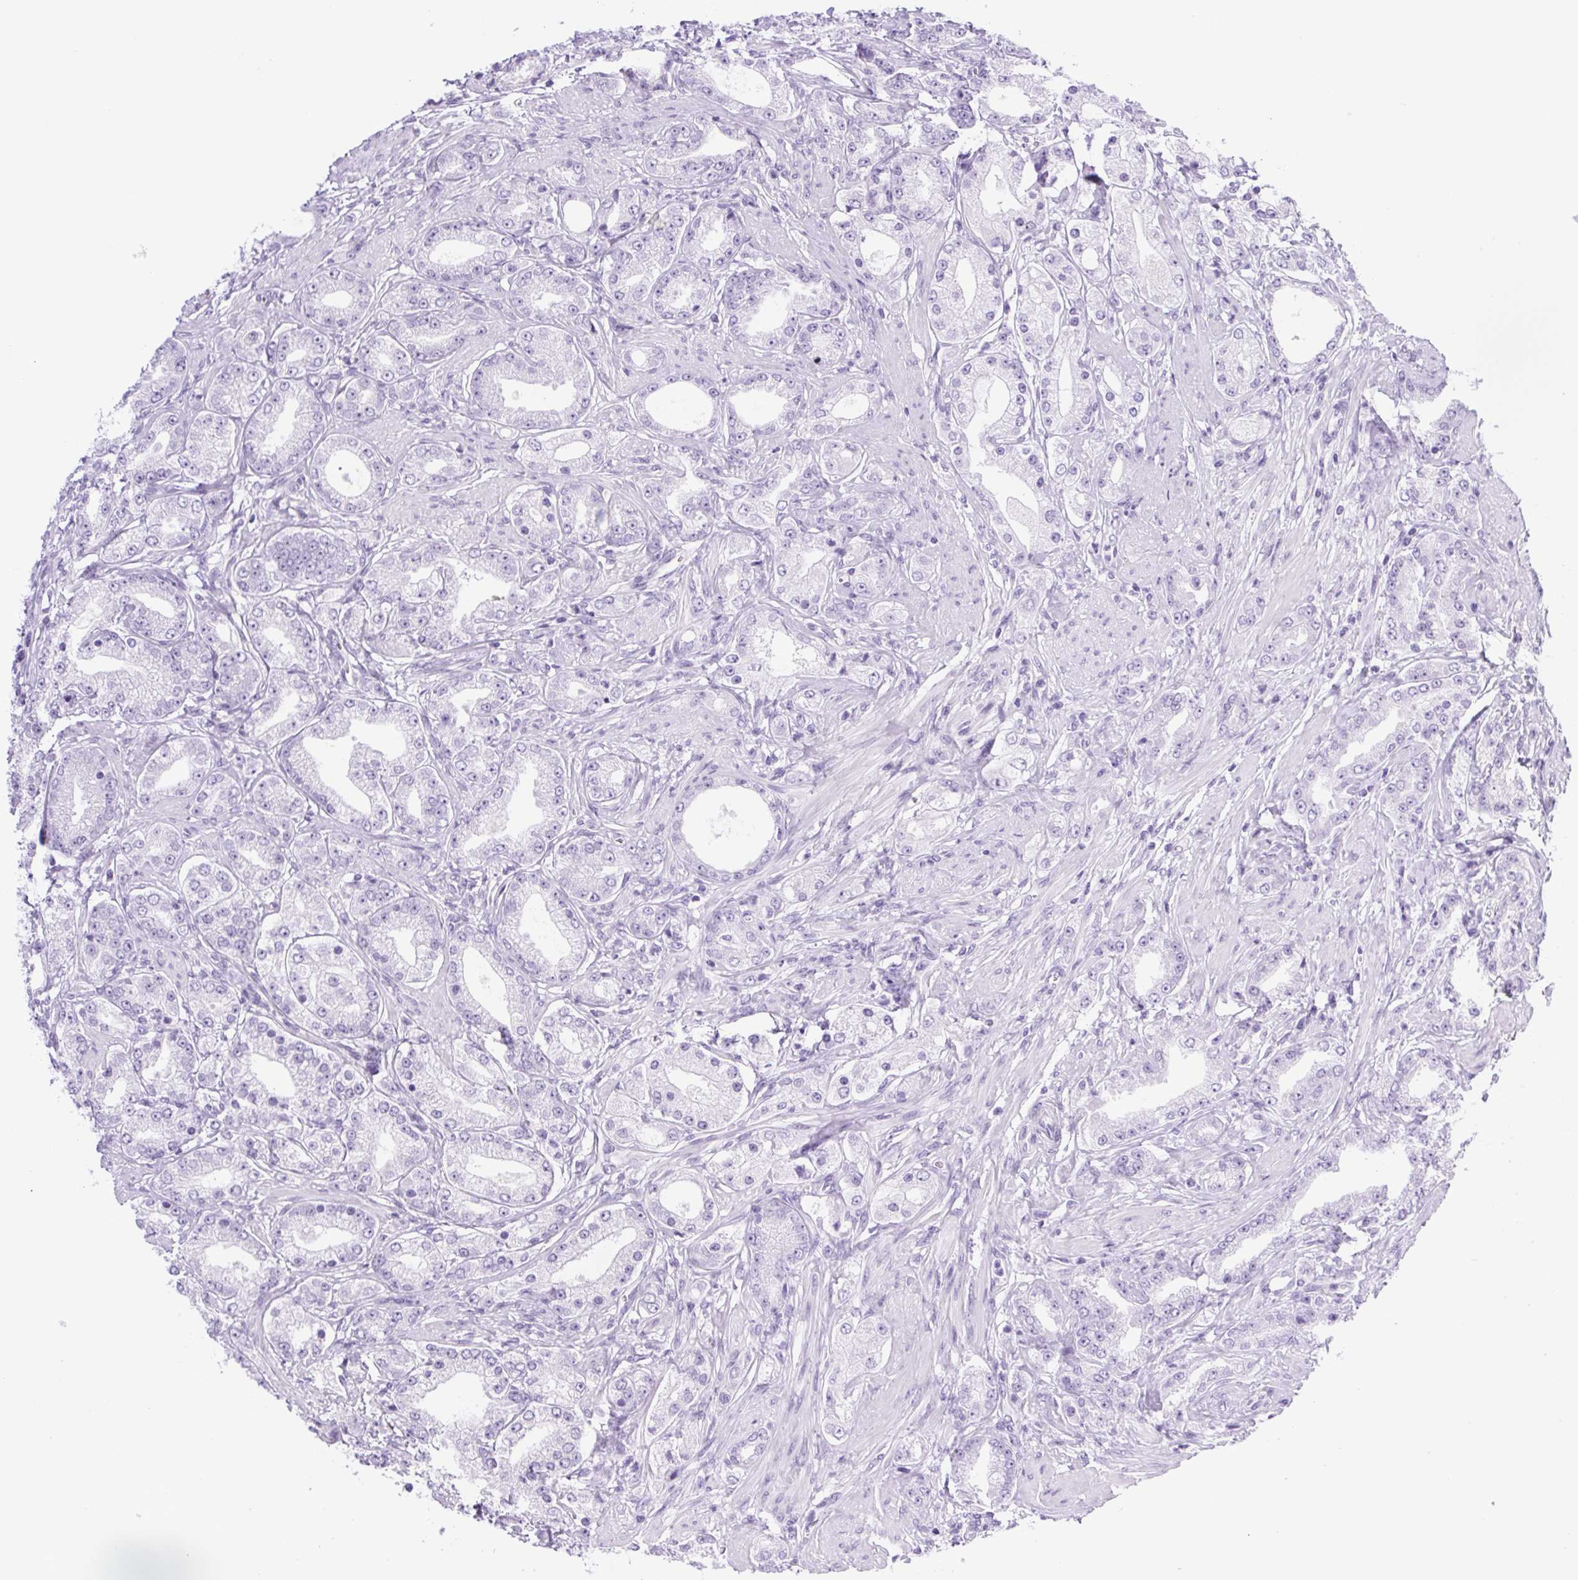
{"staining": {"intensity": "negative", "quantity": "none", "location": "none"}, "tissue": "prostate cancer", "cell_type": "Tumor cells", "image_type": "cancer", "snomed": [{"axis": "morphology", "description": "Adenocarcinoma, High grade"}, {"axis": "topography", "description": "Prostate"}], "caption": "Tumor cells show no significant expression in prostate cancer (high-grade adenocarcinoma).", "gene": "SPACA5B", "patient": {"sex": "male", "age": 67}}